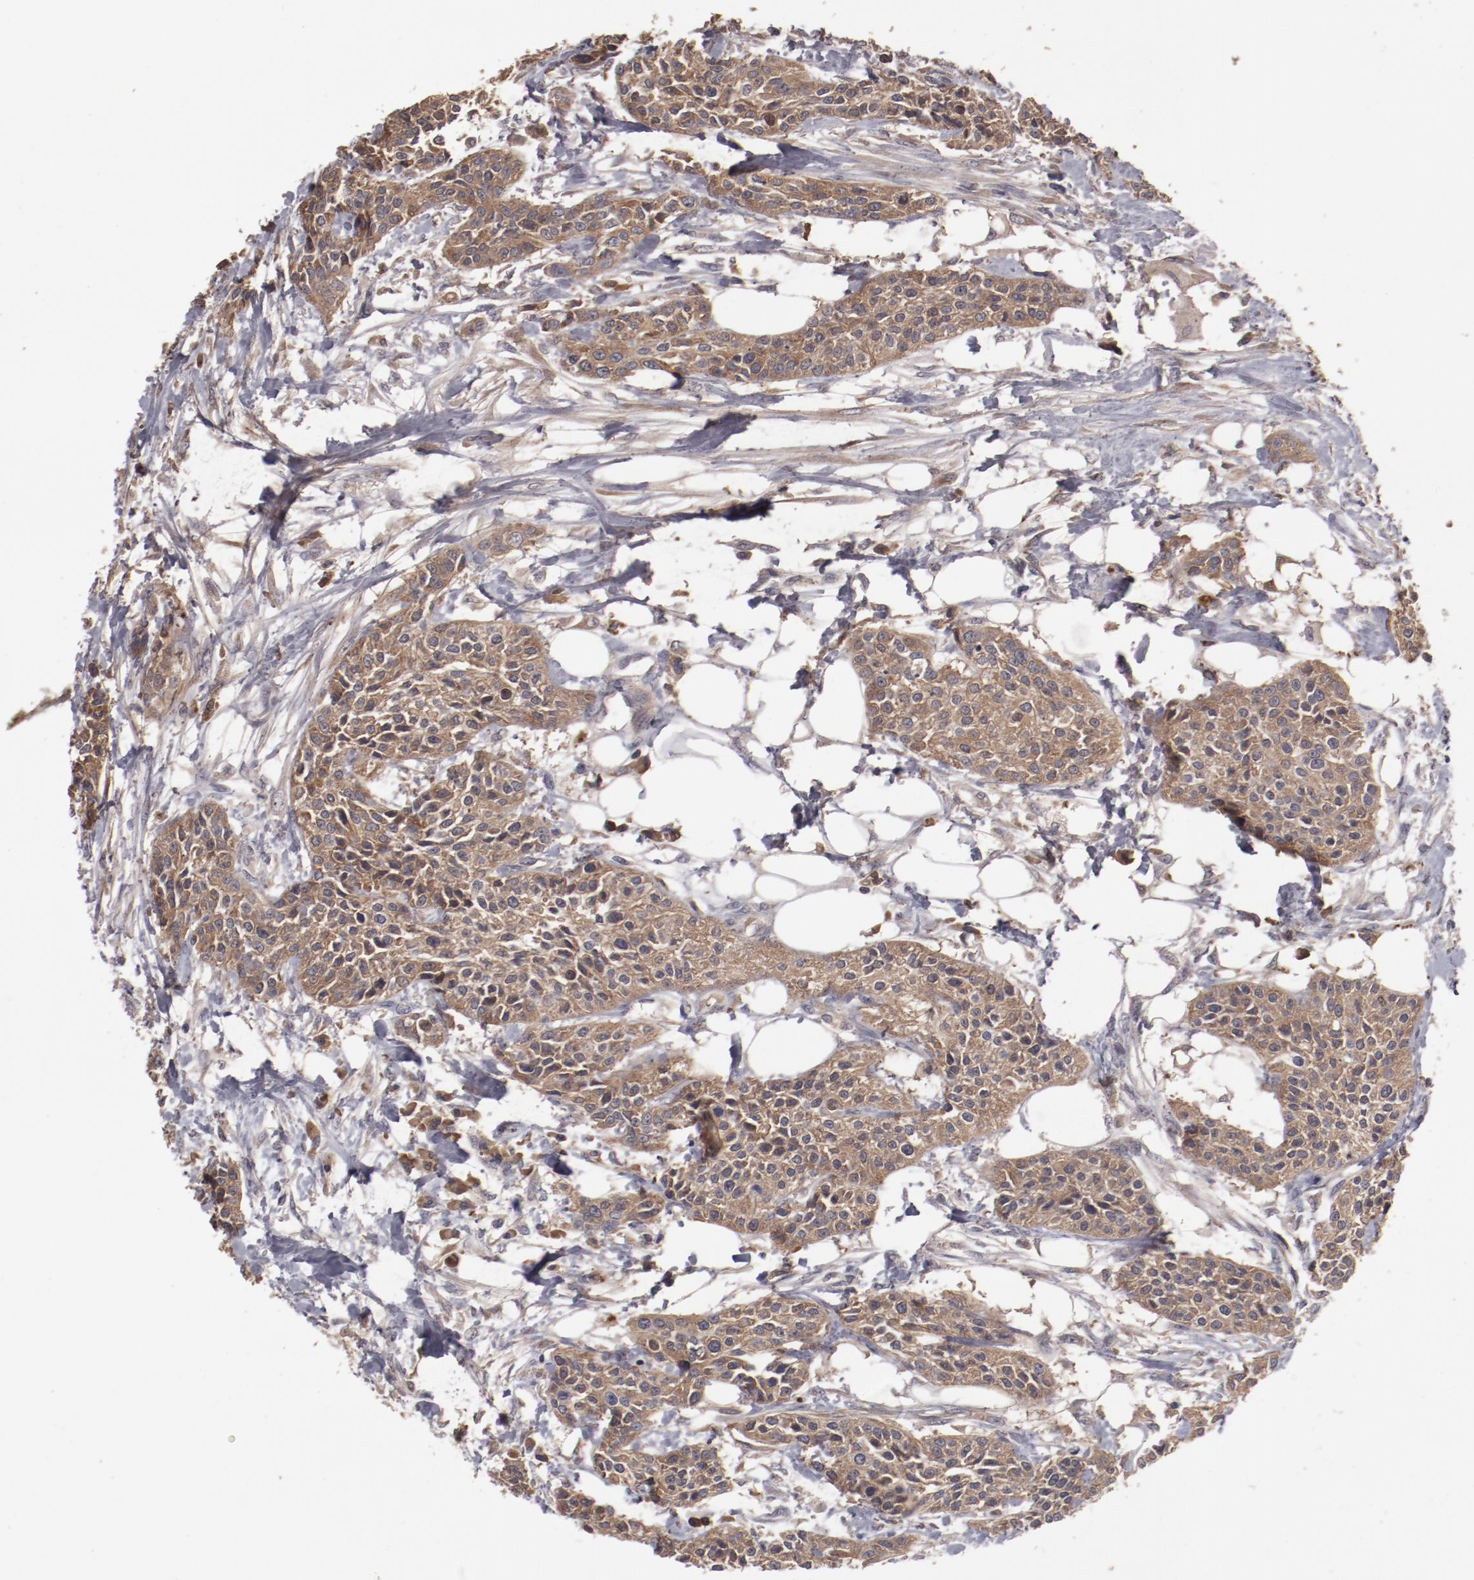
{"staining": {"intensity": "moderate", "quantity": ">75%", "location": "cytoplasmic/membranous"}, "tissue": "urothelial cancer", "cell_type": "Tumor cells", "image_type": "cancer", "snomed": [{"axis": "morphology", "description": "Urothelial carcinoma, High grade"}, {"axis": "topography", "description": "Urinary bladder"}], "caption": "A medium amount of moderate cytoplasmic/membranous expression is identified in approximately >75% of tumor cells in urothelial cancer tissue.", "gene": "CP", "patient": {"sex": "male", "age": 56}}